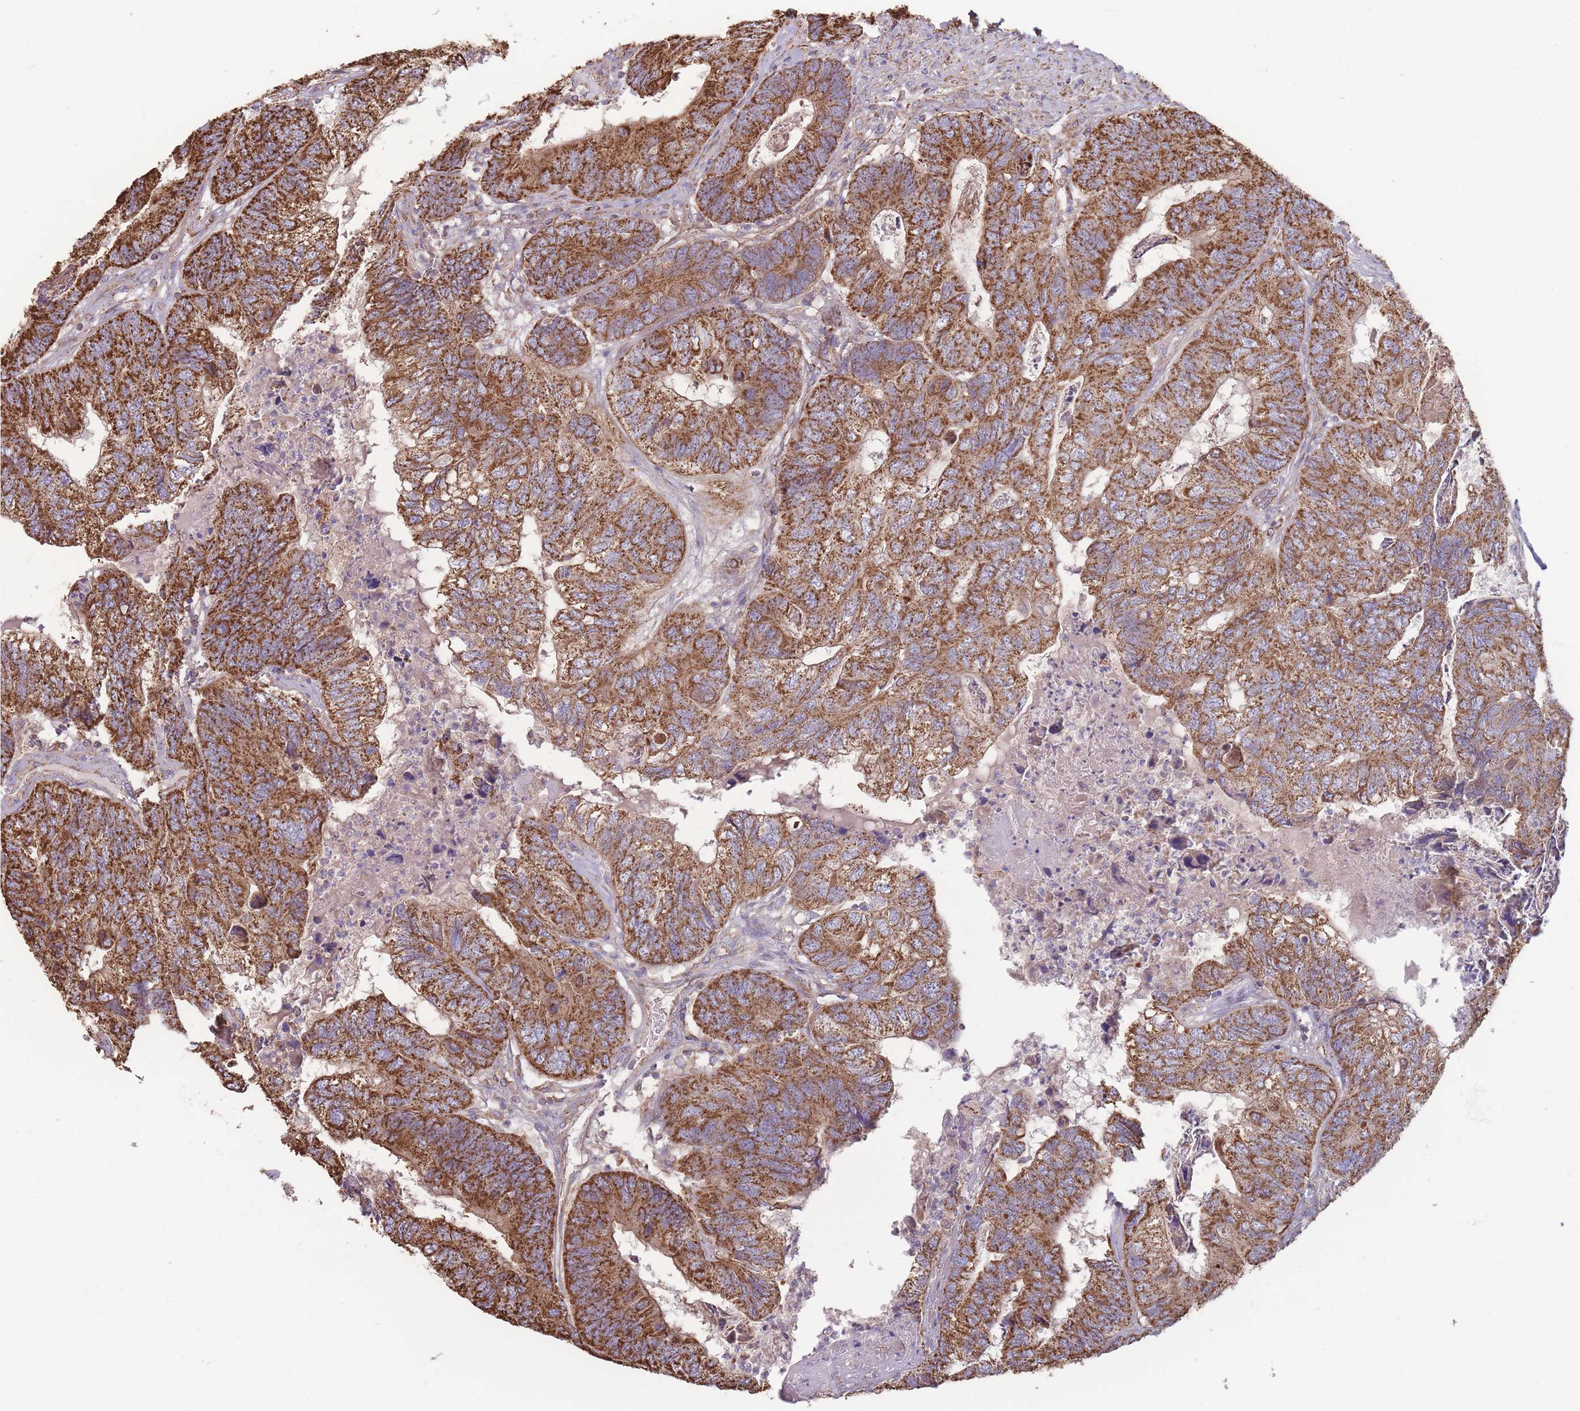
{"staining": {"intensity": "strong", "quantity": ">75%", "location": "cytoplasmic/membranous"}, "tissue": "colorectal cancer", "cell_type": "Tumor cells", "image_type": "cancer", "snomed": [{"axis": "morphology", "description": "Adenocarcinoma, NOS"}, {"axis": "topography", "description": "Colon"}], "caption": "Colorectal cancer (adenocarcinoma) stained with immunohistochemistry exhibits strong cytoplasmic/membranous staining in about >75% of tumor cells. Ihc stains the protein in brown and the nuclei are stained blue.", "gene": "KIF16B", "patient": {"sex": "female", "age": 67}}